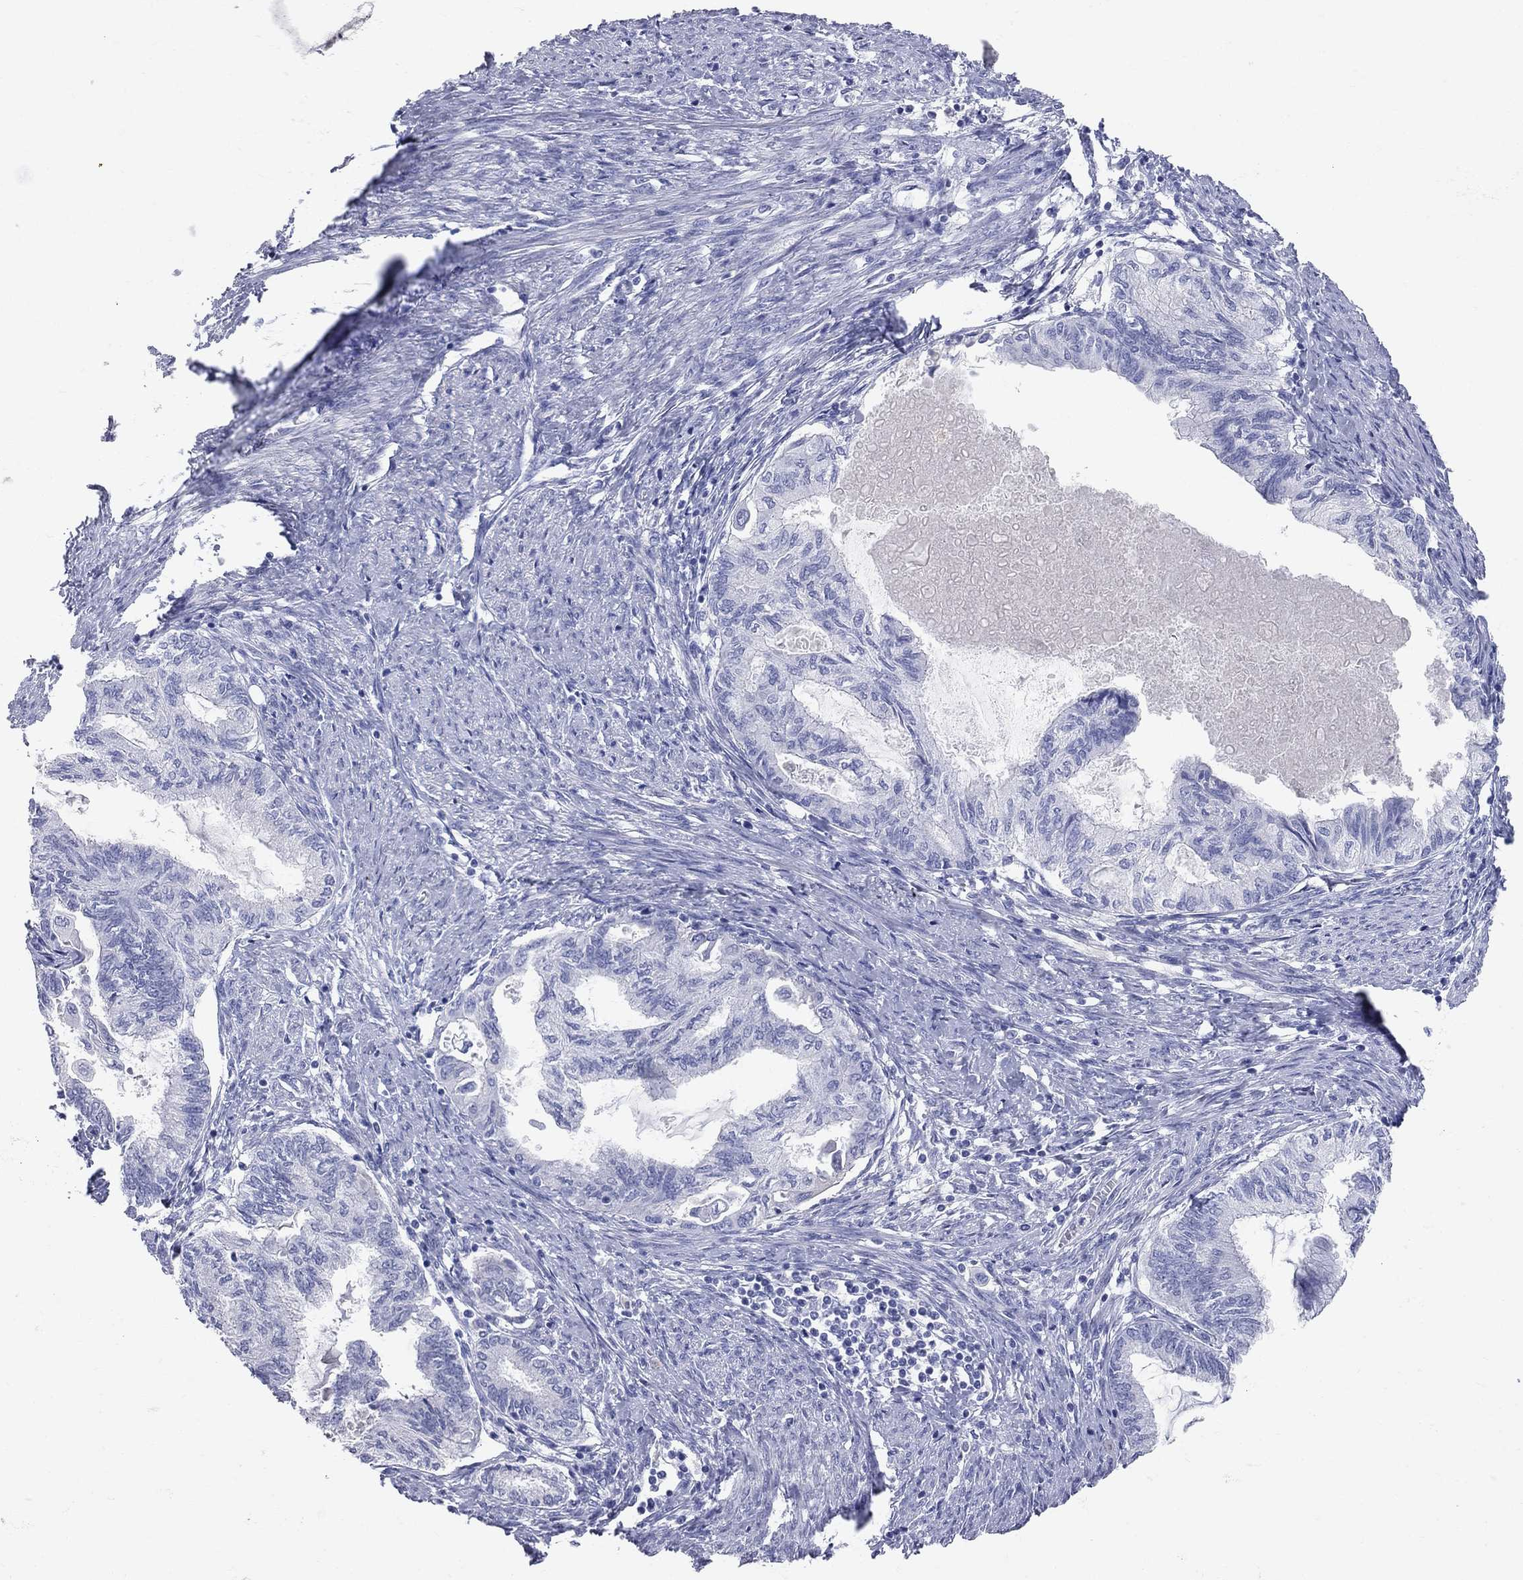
{"staining": {"intensity": "negative", "quantity": "none", "location": "none"}, "tissue": "endometrial cancer", "cell_type": "Tumor cells", "image_type": "cancer", "snomed": [{"axis": "morphology", "description": "Adenocarcinoma, NOS"}, {"axis": "topography", "description": "Endometrium"}], "caption": "Image shows no significant protein expression in tumor cells of endometrial adenocarcinoma.", "gene": "AOX1", "patient": {"sex": "female", "age": 86}}